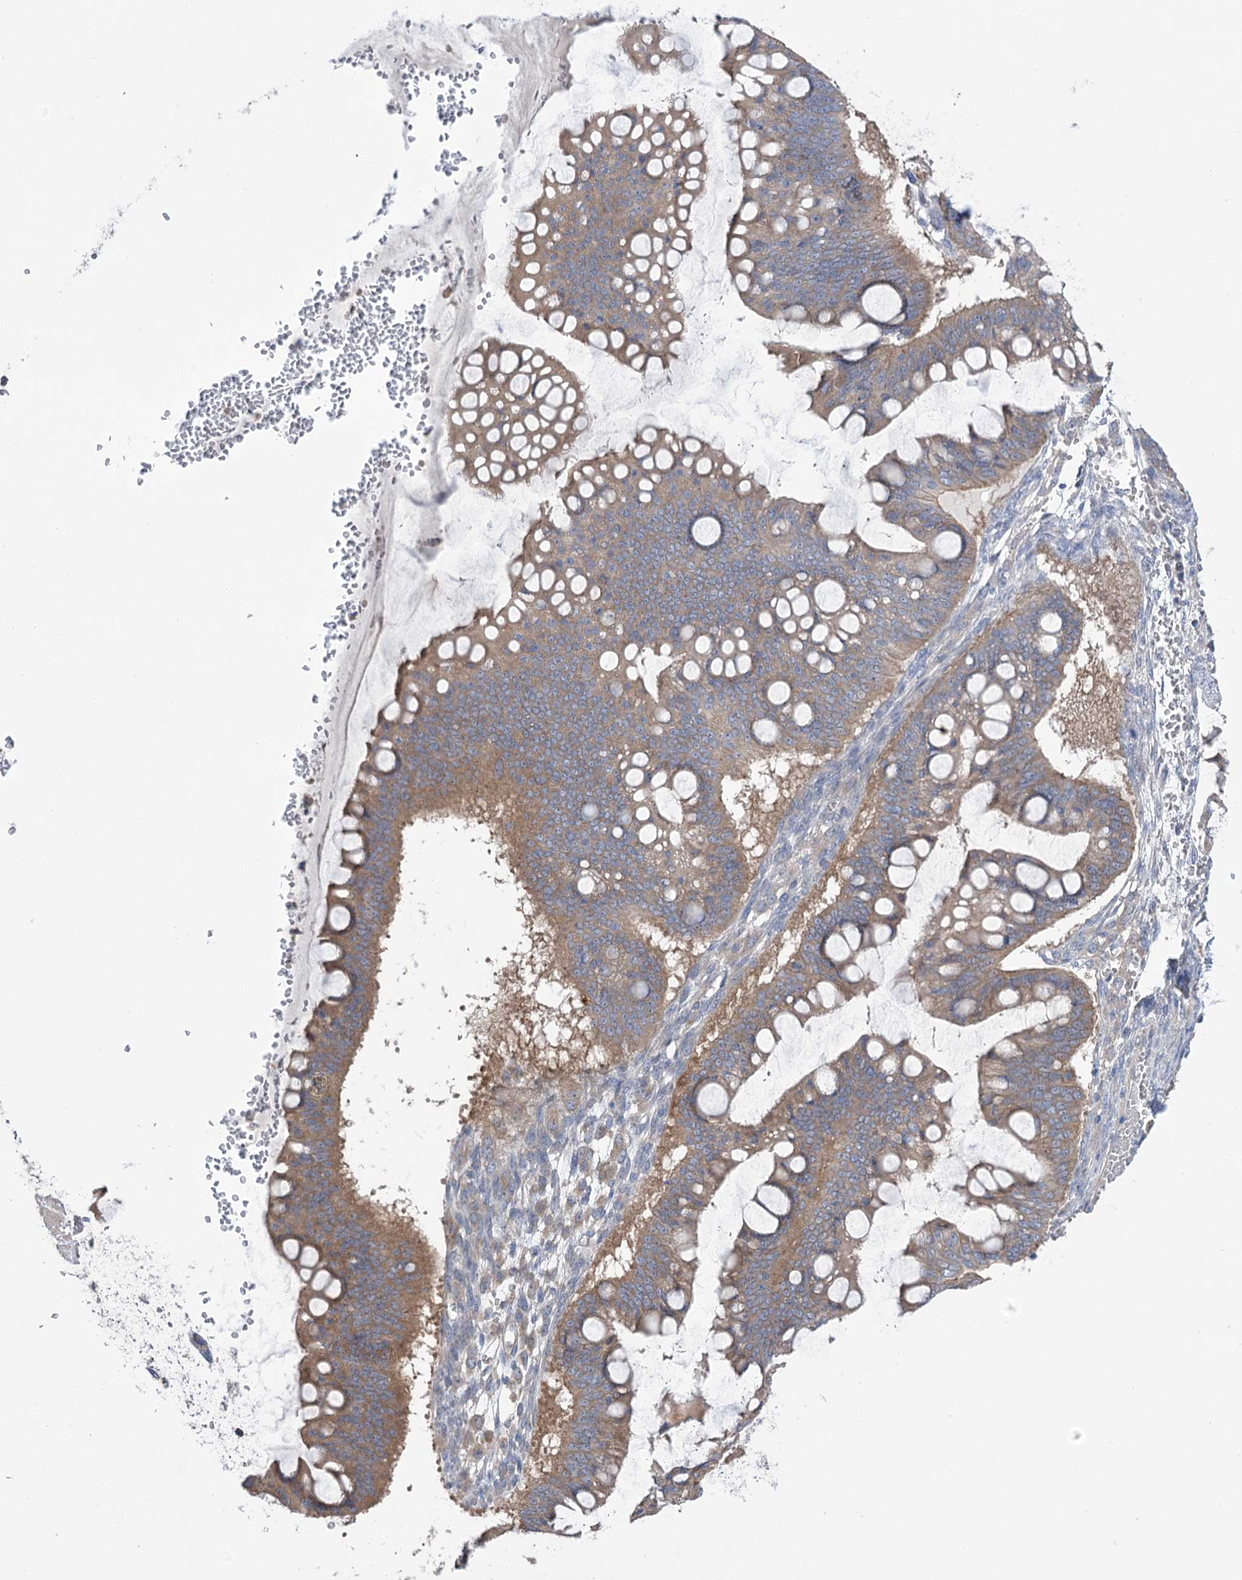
{"staining": {"intensity": "moderate", "quantity": ">75%", "location": "cytoplasmic/membranous"}, "tissue": "ovarian cancer", "cell_type": "Tumor cells", "image_type": "cancer", "snomed": [{"axis": "morphology", "description": "Cystadenocarcinoma, mucinous, NOS"}, {"axis": "topography", "description": "Ovary"}], "caption": "Protein staining reveals moderate cytoplasmic/membranous expression in approximately >75% of tumor cells in mucinous cystadenocarcinoma (ovarian). Nuclei are stained in blue.", "gene": "VPS37B", "patient": {"sex": "female", "age": 73}}